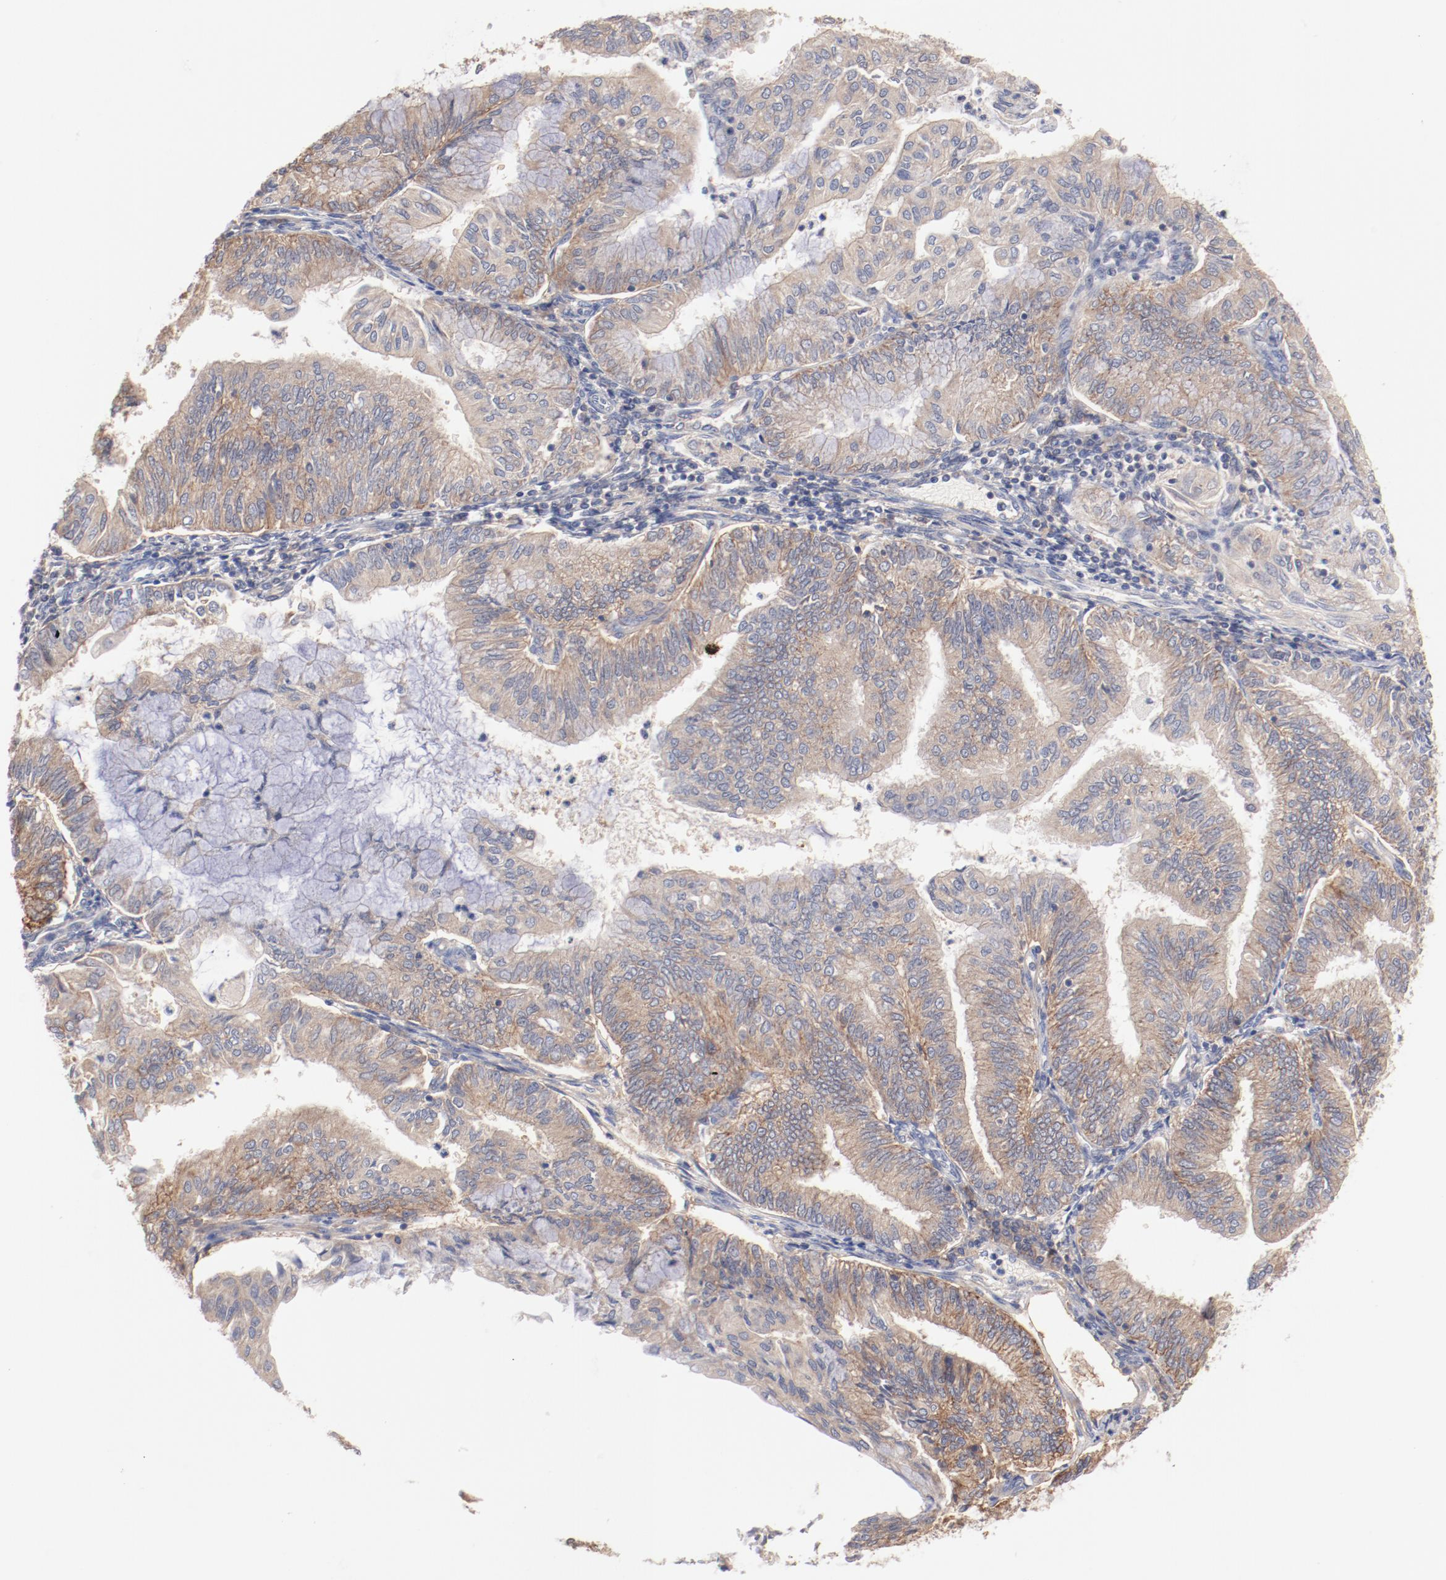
{"staining": {"intensity": "weak", "quantity": ">75%", "location": "cytoplasmic/membranous"}, "tissue": "endometrial cancer", "cell_type": "Tumor cells", "image_type": "cancer", "snomed": [{"axis": "morphology", "description": "Adenocarcinoma, NOS"}, {"axis": "topography", "description": "Endometrium"}], "caption": "Endometrial cancer stained with DAB (3,3'-diaminobenzidine) IHC exhibits low levels of weak cytoplasmic/membranous positivity in about >75% of tumor cells.", "gene": "SETD3", "patient": {"sex": "female", "age": 59}}